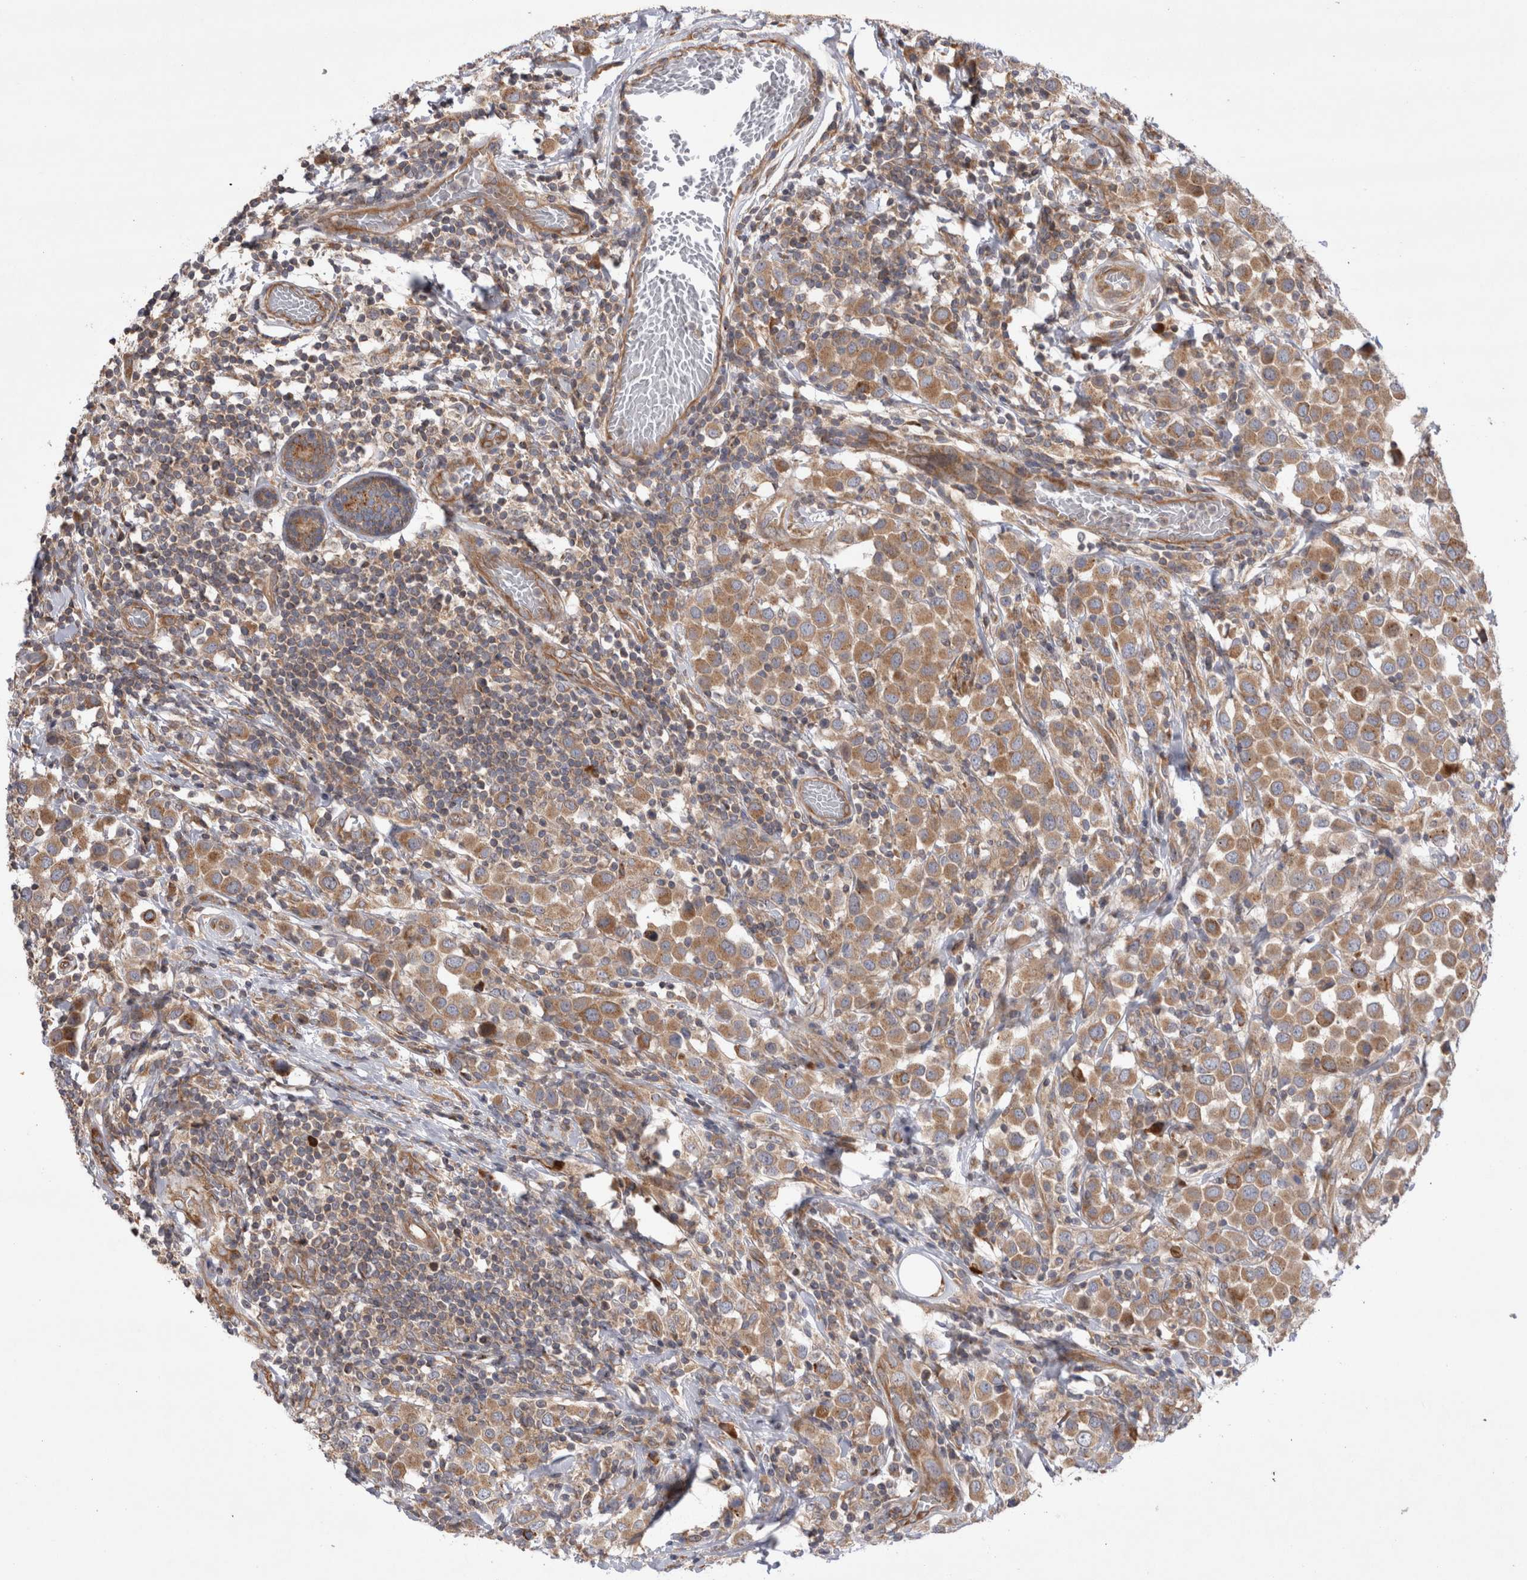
{"staining": {"intensity": "moderate", "quantity": ">75%", "location": "cytoplasmic/membranous"}, "tissue": "breast cancer", "cell_type": "Tumor cells", "image_type": "cancer", "snomed": [{"axis": "morphology", "description": "Duct carcinoma"}, {"axis": "topography", "description": "Breast"}], "caption": "Protein staining of infiltrating ductal carcinoma (breast) tissue exhibits moderate cytoplasmic/membranous positivity in about >75% of tumor cells.", "gene": "PDCD10", "patient": {"sex": "female", "age": 61}}